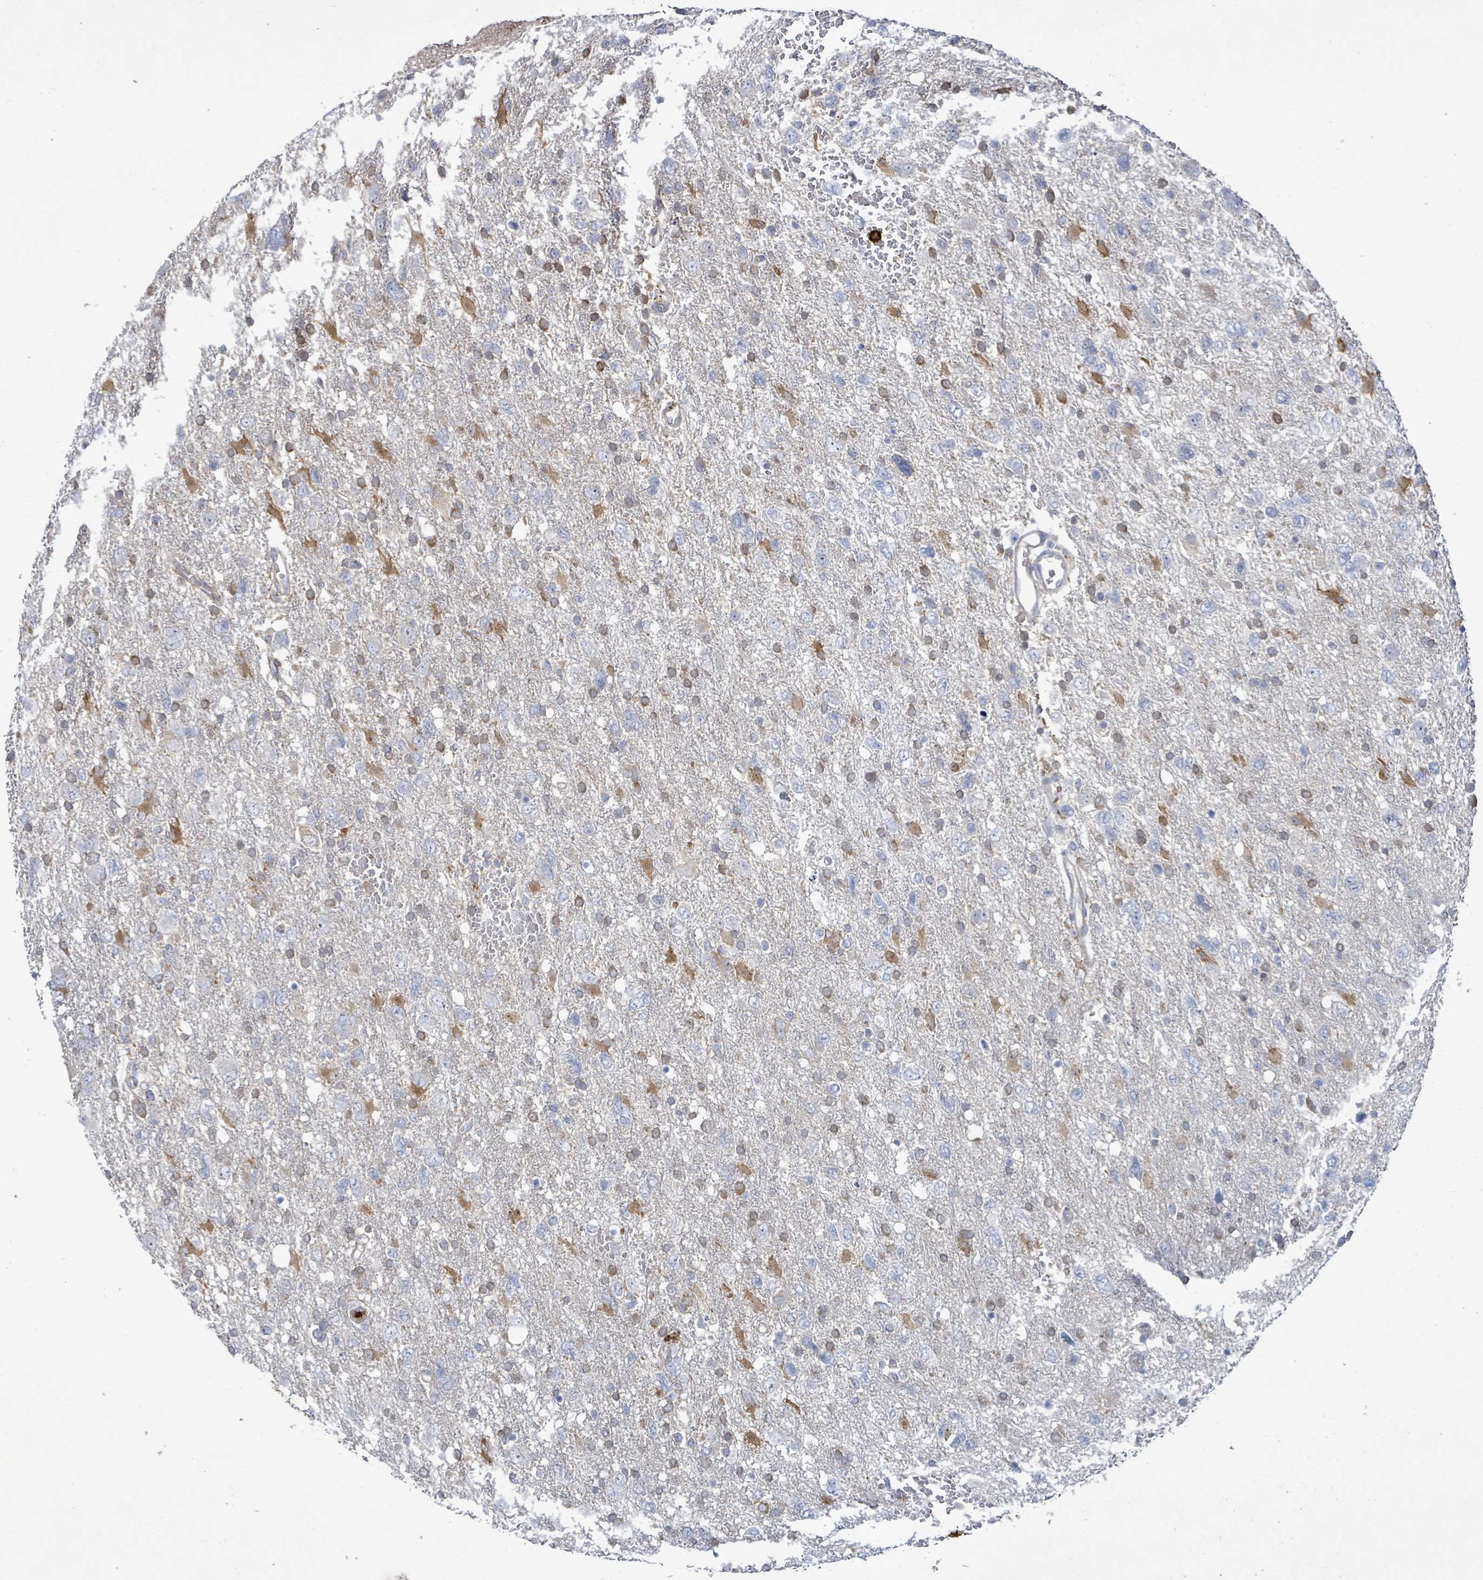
{"staining": {"intensity": "moderate", "quantity": "<25%", "location": "cytoplasmic/membranous"}, "tissue": "glioma", "cell_type": "Tumor cells", "image_type": "cancer", "snomed": [{"axis": "morphology", "description": "Glioma, malignant, High grade"}, {"axis": "topography", "description": "Brain"}], "caption": "The micrograph demonstrates staining of high-grade glioma (malignant), revealing moderate cytoplasmic/membranous protein positivity (brown color) within tumor cells.", "gene": "FAM210A", "patient": {"sex": "male", "age": 61}}